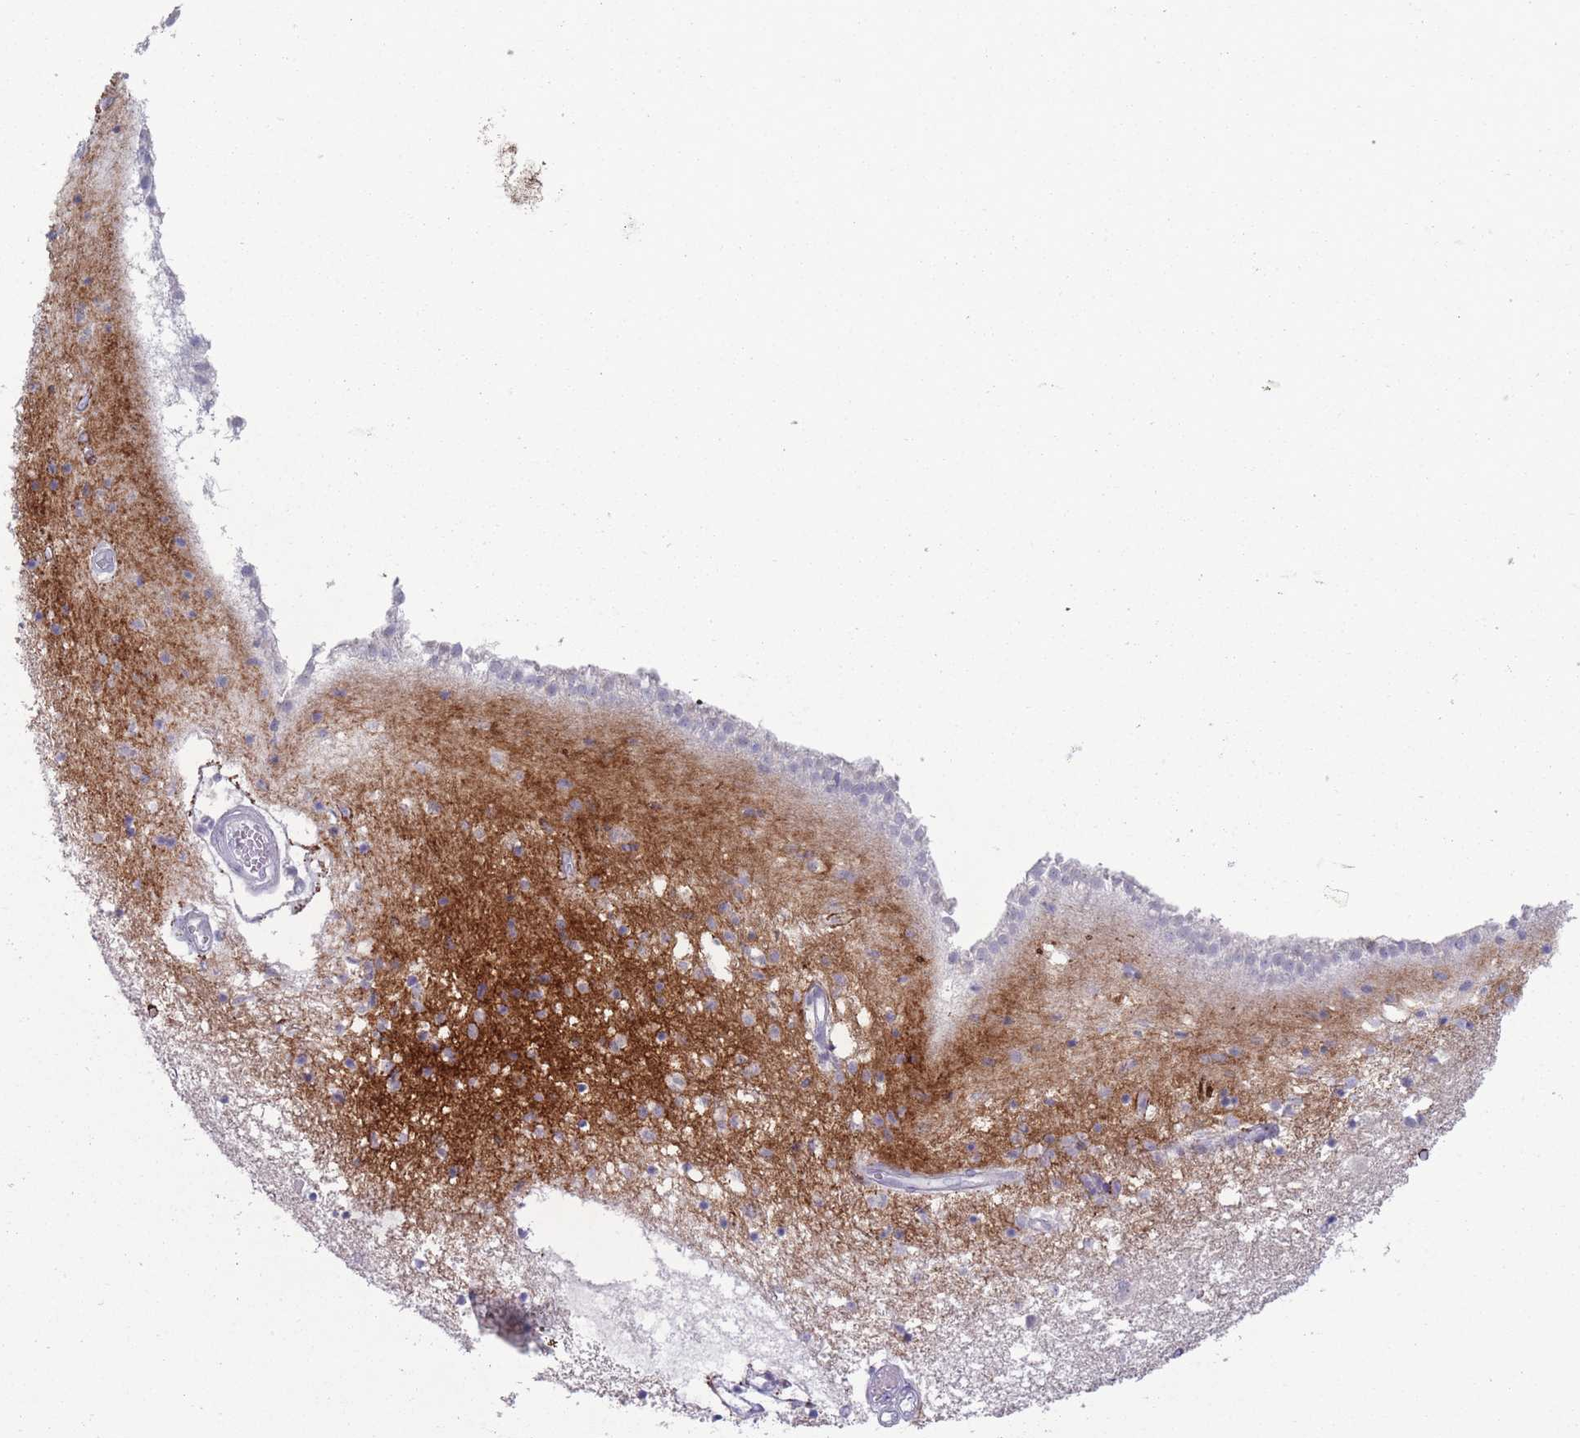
{"staining": {"intensity": "negative", "quantity": "none", "location": "none"}, "tissue": "caudate", "cell_type": "Glial cells", "image_type": "normal", "snomed": [{"axis": "morphology", "description": "Normal tissue, NOS"}, {"axis": "topography", "description": "Lateral ventricle wall"}], "caption": "A photomicrograph of human caudate is negative for staining in glial cells. (IHC, brightfield microscopy, high magnification).", "gene": "PAIP2B", "patient": {"sex": "male", "age": 70}}